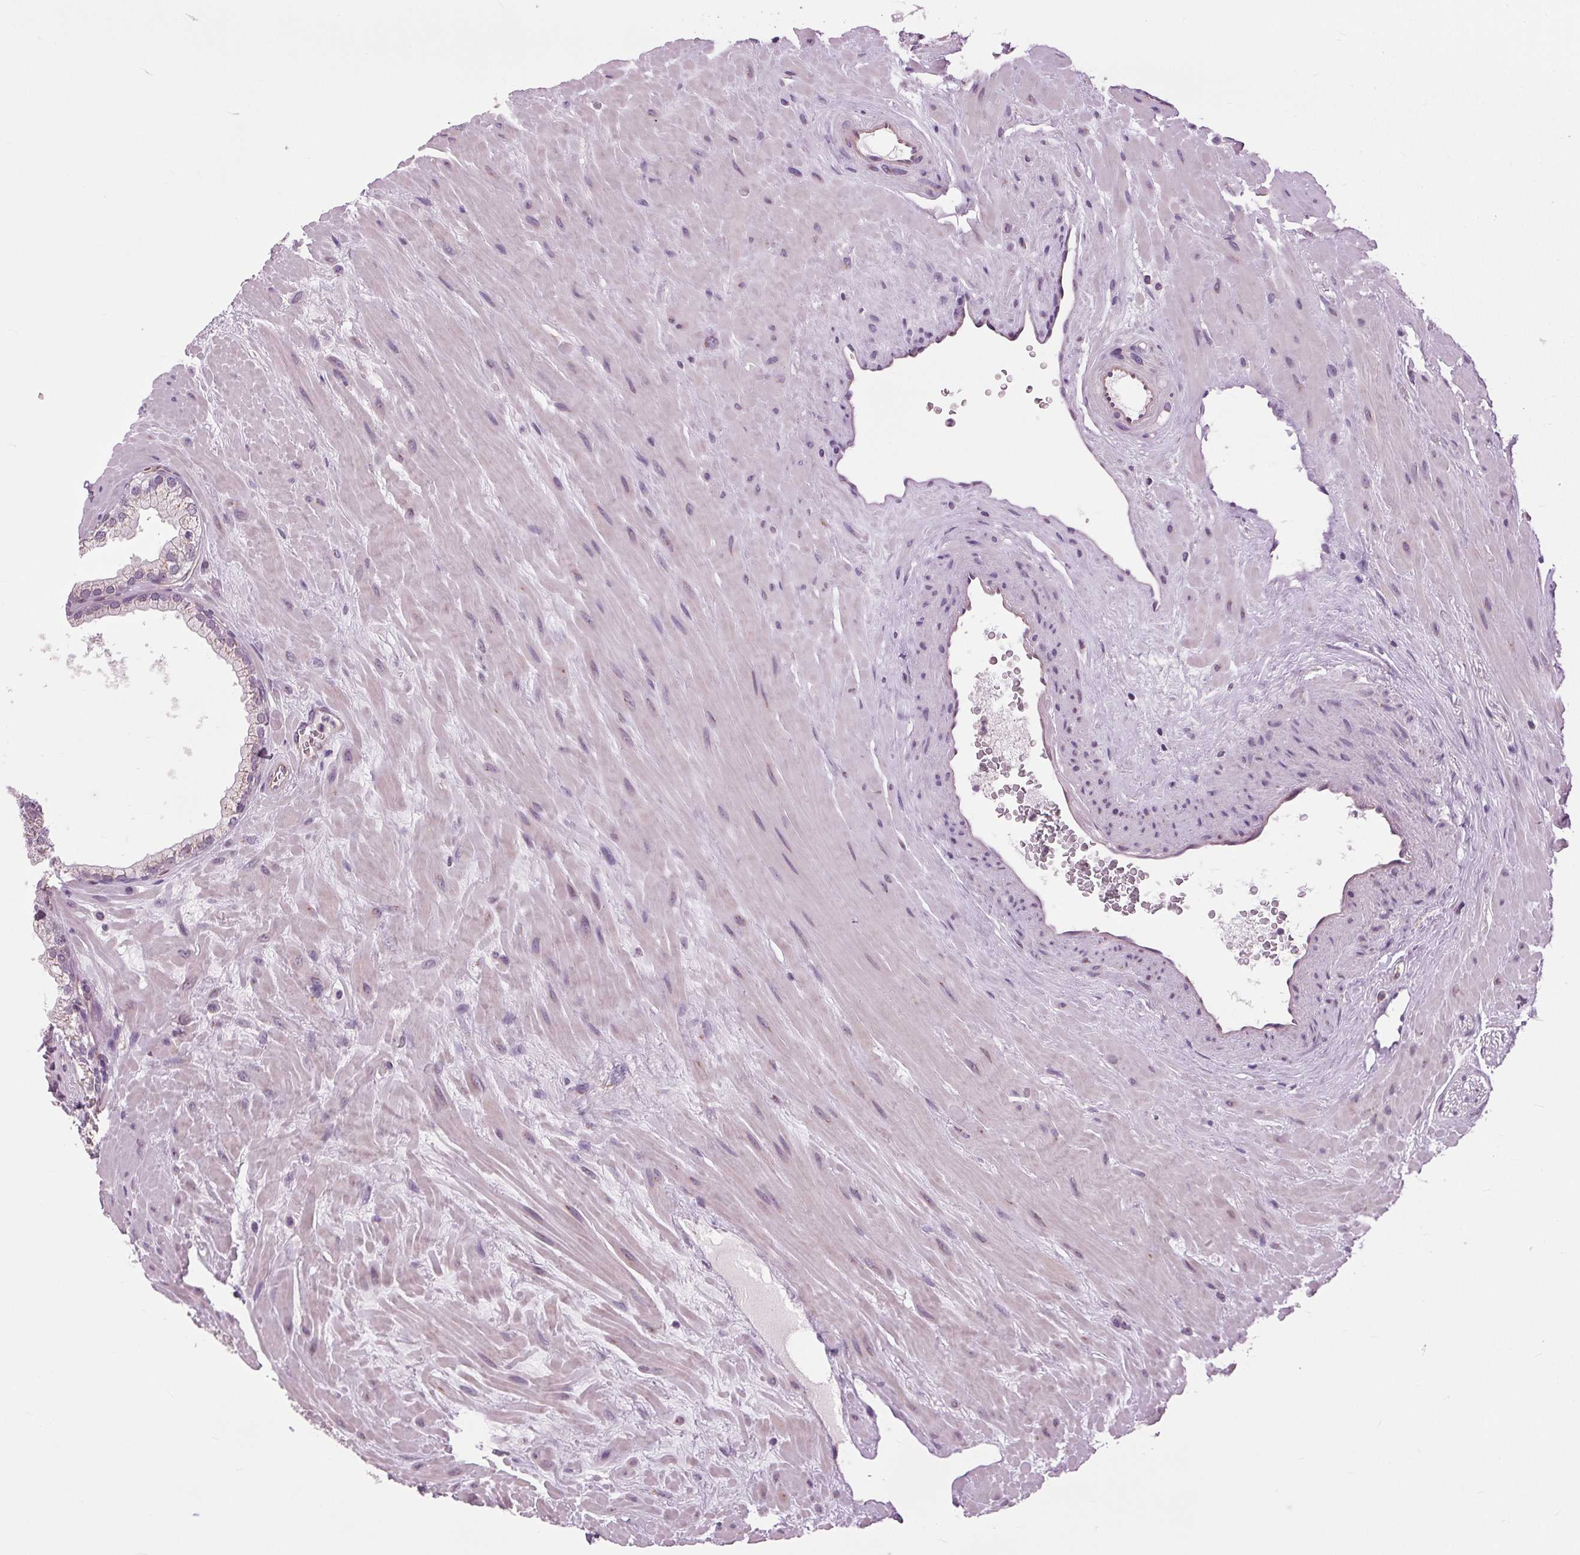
{"staining": {"intensity": "moderate", "quantity": "25%-75%", "location": "cytoplasmic/membranous"}, "tissue": "prostate", "cell_type": "Glandular cells", "image_type": "normal", "snomed": [{"axis": "morphology", "description": "Normal tissue, NOS"}, {"axis": "topography", "description": "Prostate"}, {"axis": "topography", "description": "Peripheral nerve tissue"}], "caption": "Protein expression analysis of benign human prostate reveals moderate cytoplasmic/membranous positivity in approximately 25%-75% of glandular cells.", "gene": "BSDC1", "patient": {"sex": "male", "age": 61}}